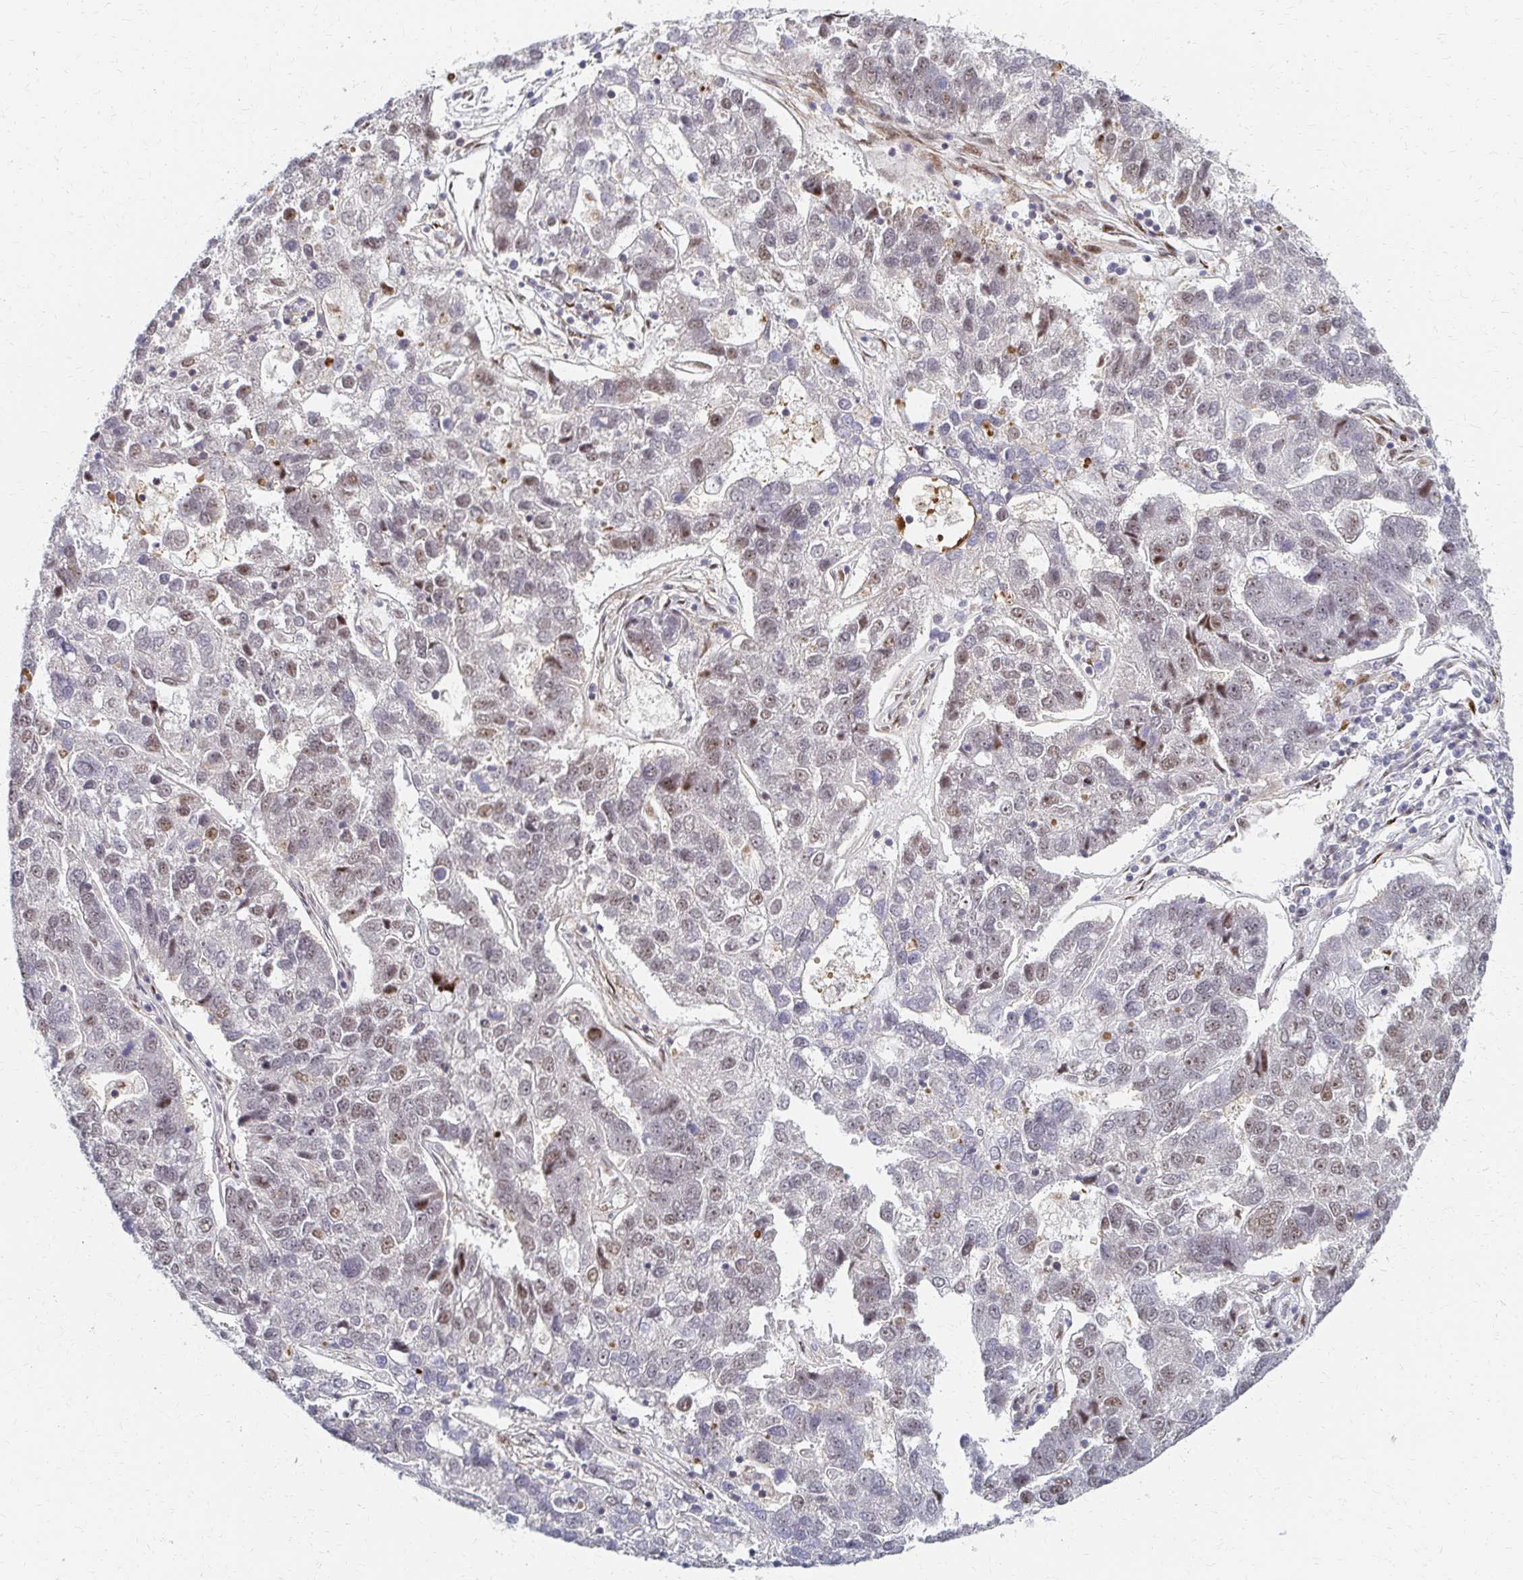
{"staining": {"intensity": "weak", "quantity": ">75%", "location": "nuclear"}, "tissue": "pancreatic cancer", "cell_type": "Tumor cells", "image_type": "cancer", "snomed": [{"axis": "morphology", "description": "Adenocarcinoma, NOS"}, {"axis": "topography", "description": "Pancreas"}], "caption": "High-power microscopy captured an IHC image of pancreatic cancer, revealing weak nuclear positivity in approximately >75% of tumor cells.", "gene": "PSMD7", "patient": {"sex": "female", "age": 61}}